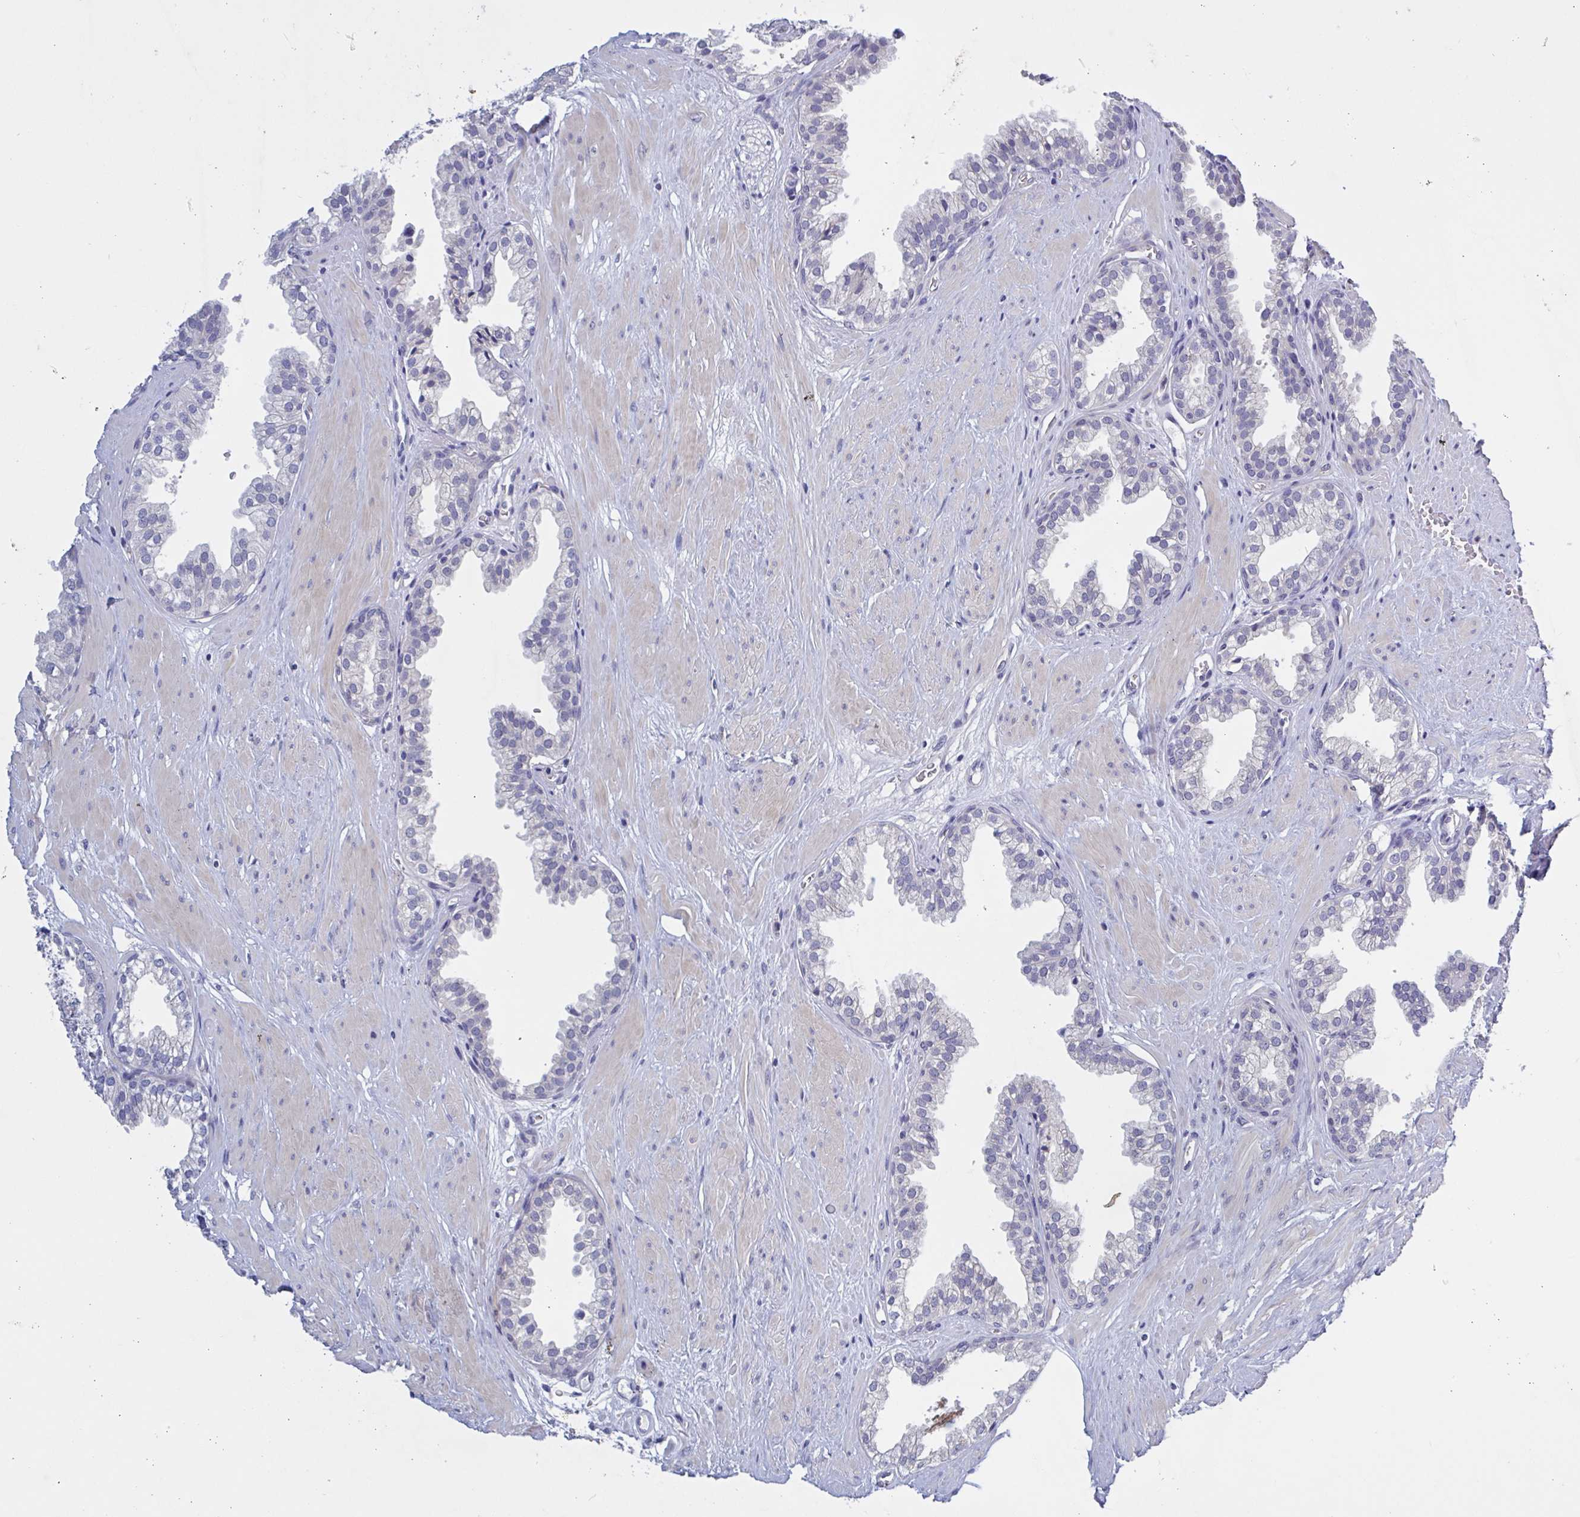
{"staining": {"intensity": "negative", "quantity": "none", "location": "none"}, "tissue": "prostate", "cell_type": "Glandular cells", "image_type": "normal", "snomed": [{"axis": "morphology", "description": "Normal tissue, NOS"}, {"axis": "topography", "description": "Prostate"}, {"axis": "topography", "description": "Peripheral nerve tissue"}], "caption": "Human prostate stained for a protein using immunohistochemistry shows no staining in glandular cells.", "gene": "ST14", "patient": {"sex": "male", "age": 55}}